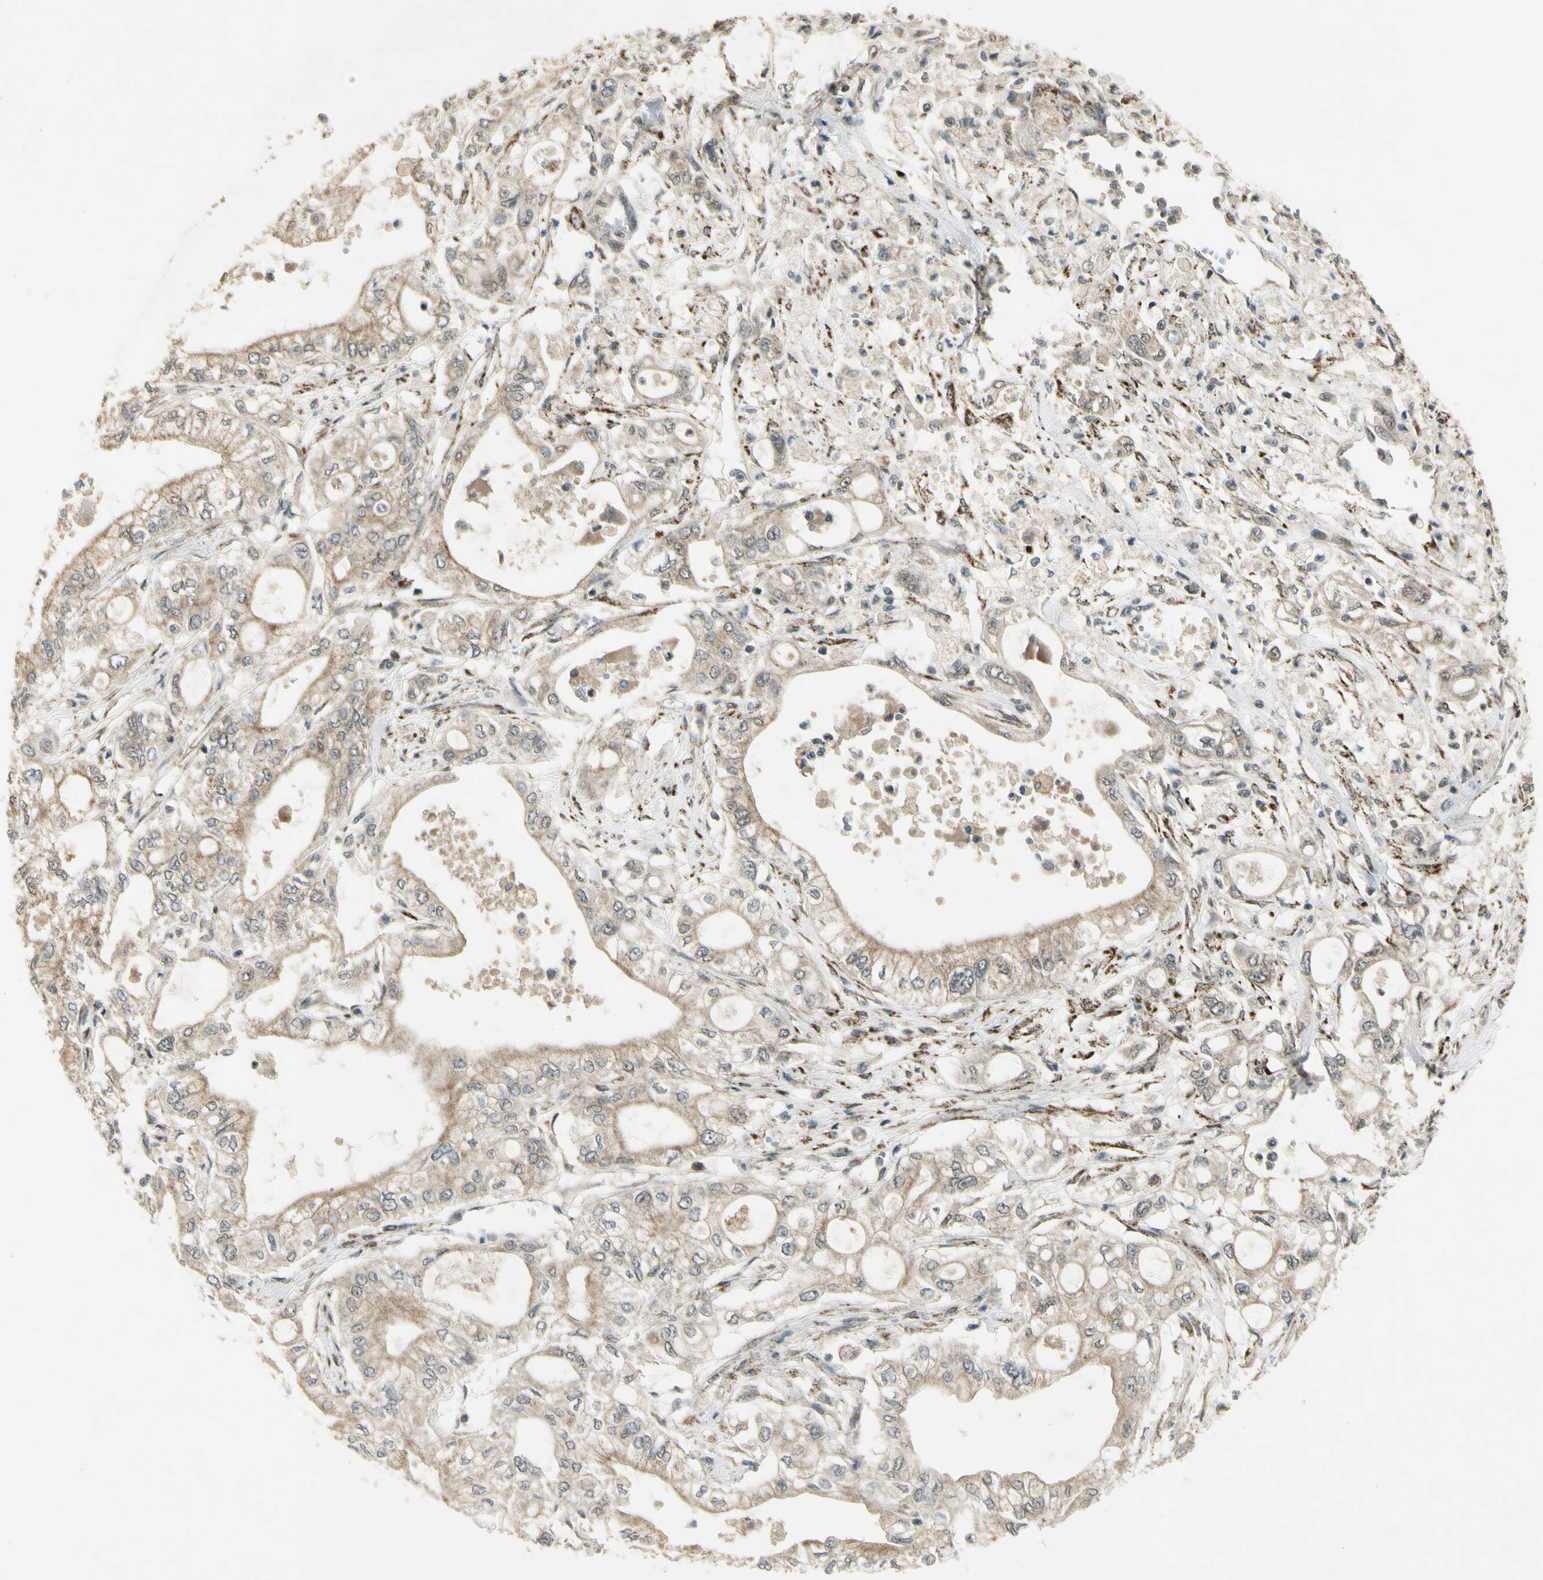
{"staining": {"intensity": "weak", "quantity": "25%-75%", "location": "cytoplasmic/membranous"}, "tissue": "pancreatic cancer", "cell_type": "Tumor cells", "image_type": "cancer", "snomed": [{"axis": "morphology", "description": "Adenocarcinoma, NOS"}, {"axis": "topography", "description": "Pancreas"}], "caption": "A micrograph of human adenocarcinoma (pancreatic) stained for a protein reveals weak cytoplasmic/membranous brown staining in tumor cells. (Brightfield microscopy of DAB IHC at high magnification).", "gene": "ZNF135", "patient": {"sex": "male", "age": 79}}